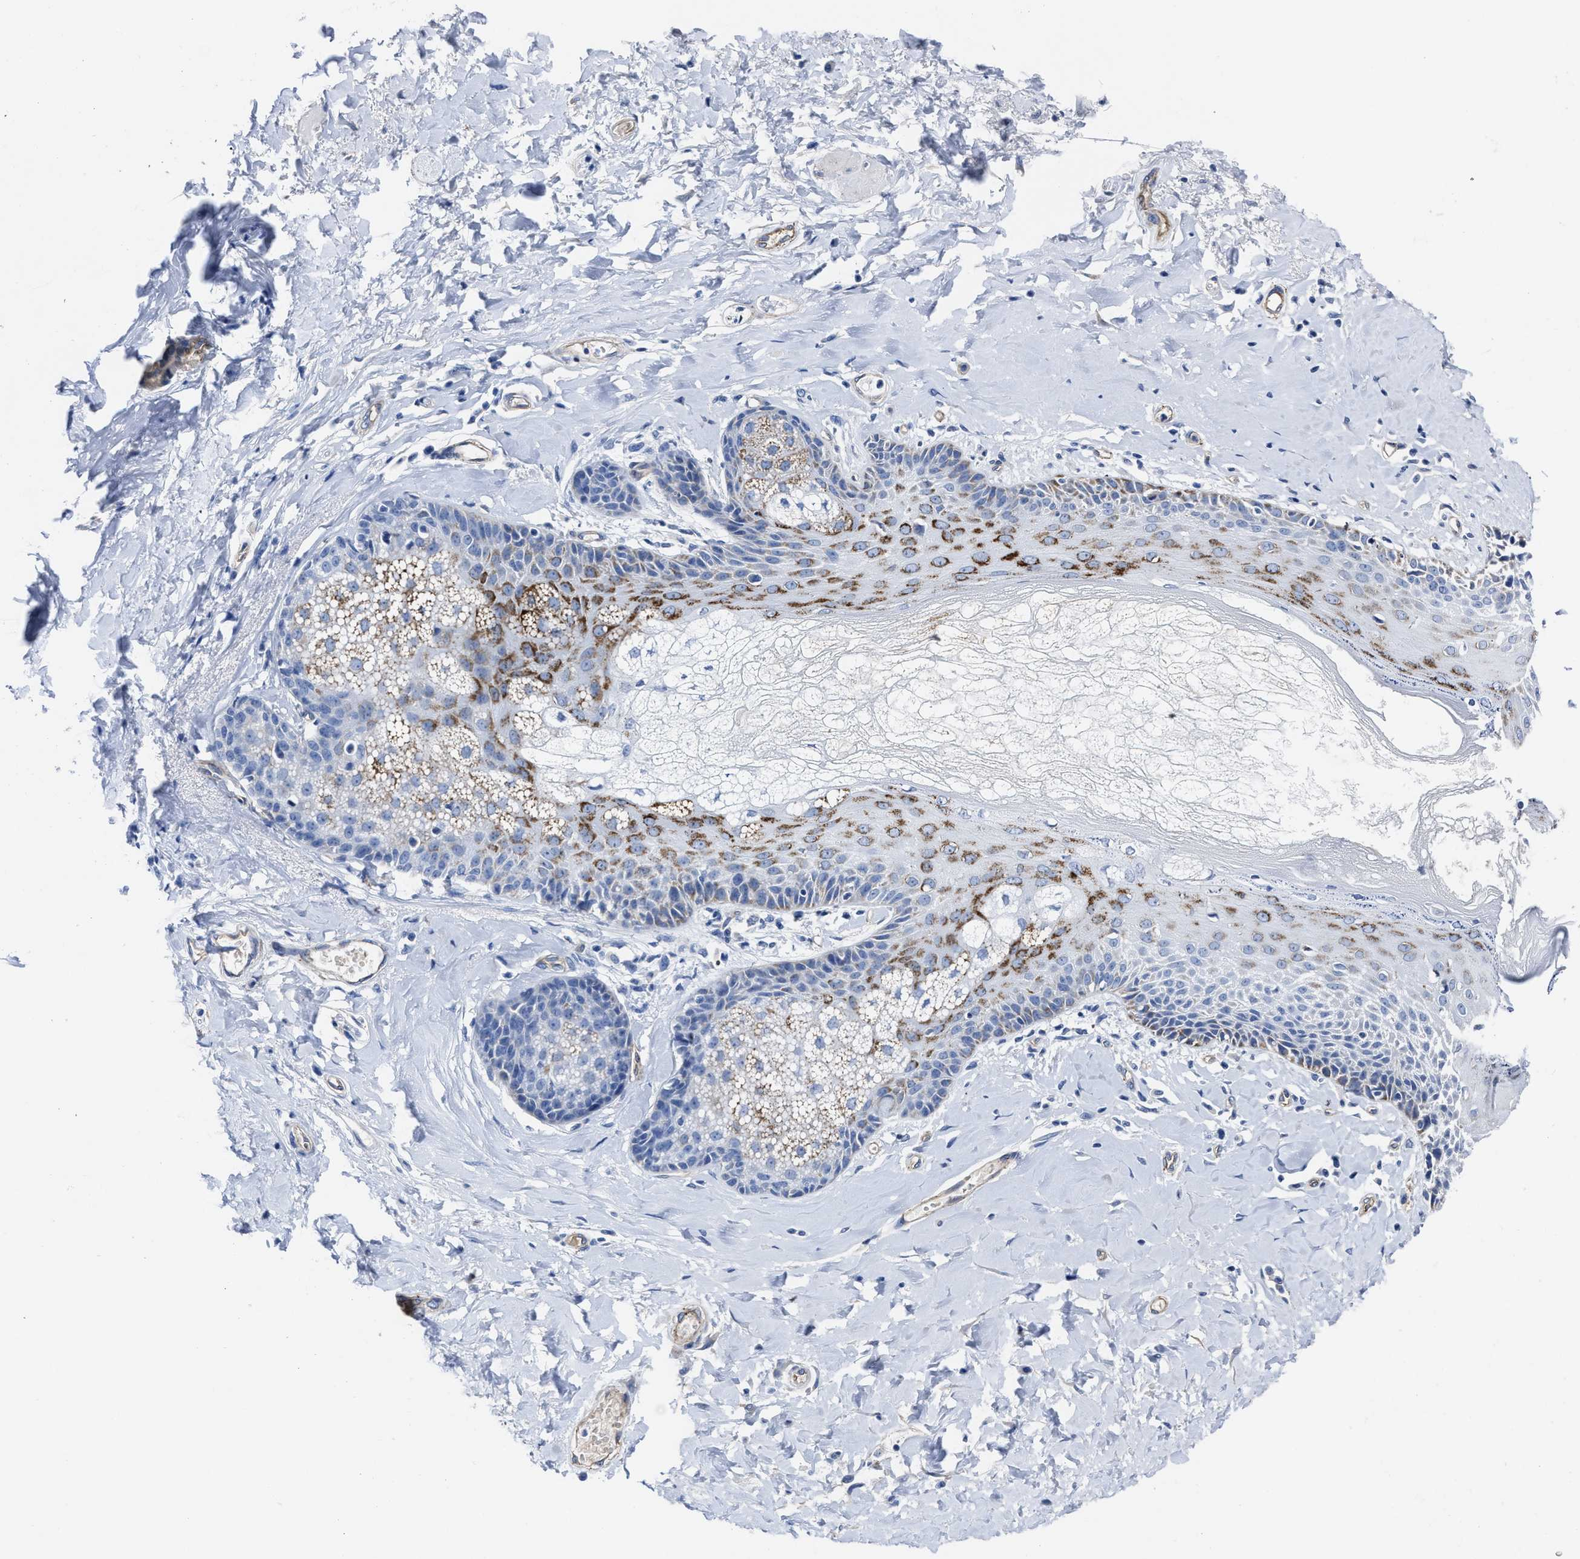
{"staining": {"intensity": "moderate", "quantity": "<25%", "location": "cytoplasmic/membranous"}, "tissue": "skin", "cell_type": "Epidermal cells", "image_type": "normal", "snomed": [{"axis": "morphology", "description": "Normal tissue, NOS"}, {"axis": "topography", "description": "Anal"}], "caption": "Moderate cytoplasmic/membranous protein staining is appreciated in about <25% of epidermal cells in skin.", "gene": "KCNMB3", "patient": {"sex": "male", "age": 69}}